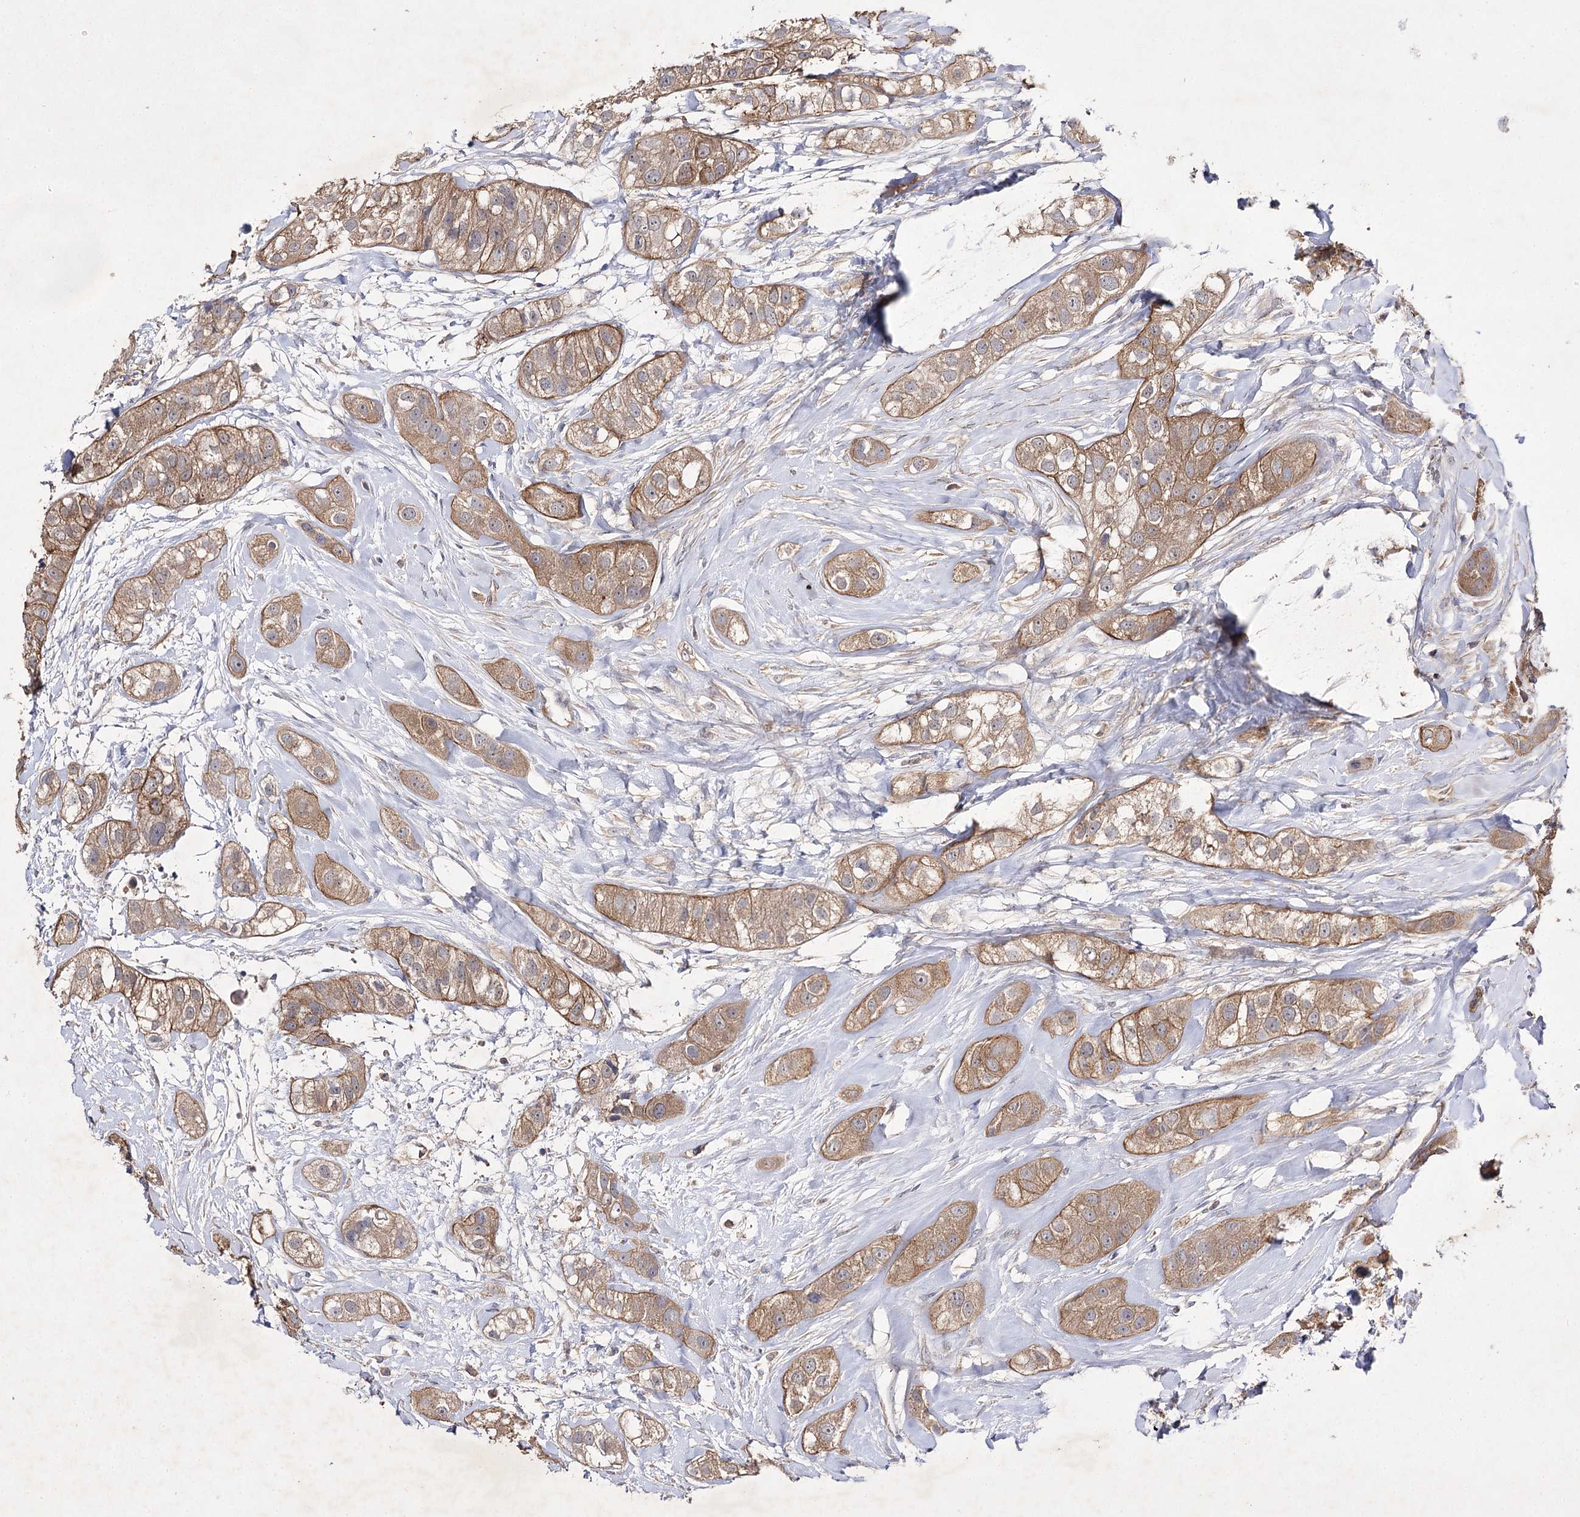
{"staining": {"intensity": "moderate", "quantity": ">75%", "location": "cytoplasmic/membranous"}, "tissue": "head and neck cancer", "cell_type": "Tumor cells", "image_type": "cancer", "snomed": [{"axis": "morphology", "description": "Normal tissue, NOS"}, {"axis": "morphology", "description": "Squamous cell carcinoma, NOS"}, {"axis": "topography", "description": "Skeletal muscle"}, {"axis": "topography", "description": "Head-Neck"}], "caption": "This is an image of immunohistochemistry (IHC) staining of head and neck cancer, which shows moderate expression in the cytoplasmic/membranous of tumor cells.", "gene": "BCR", "patient": {"sex": "male", "age": 51}}